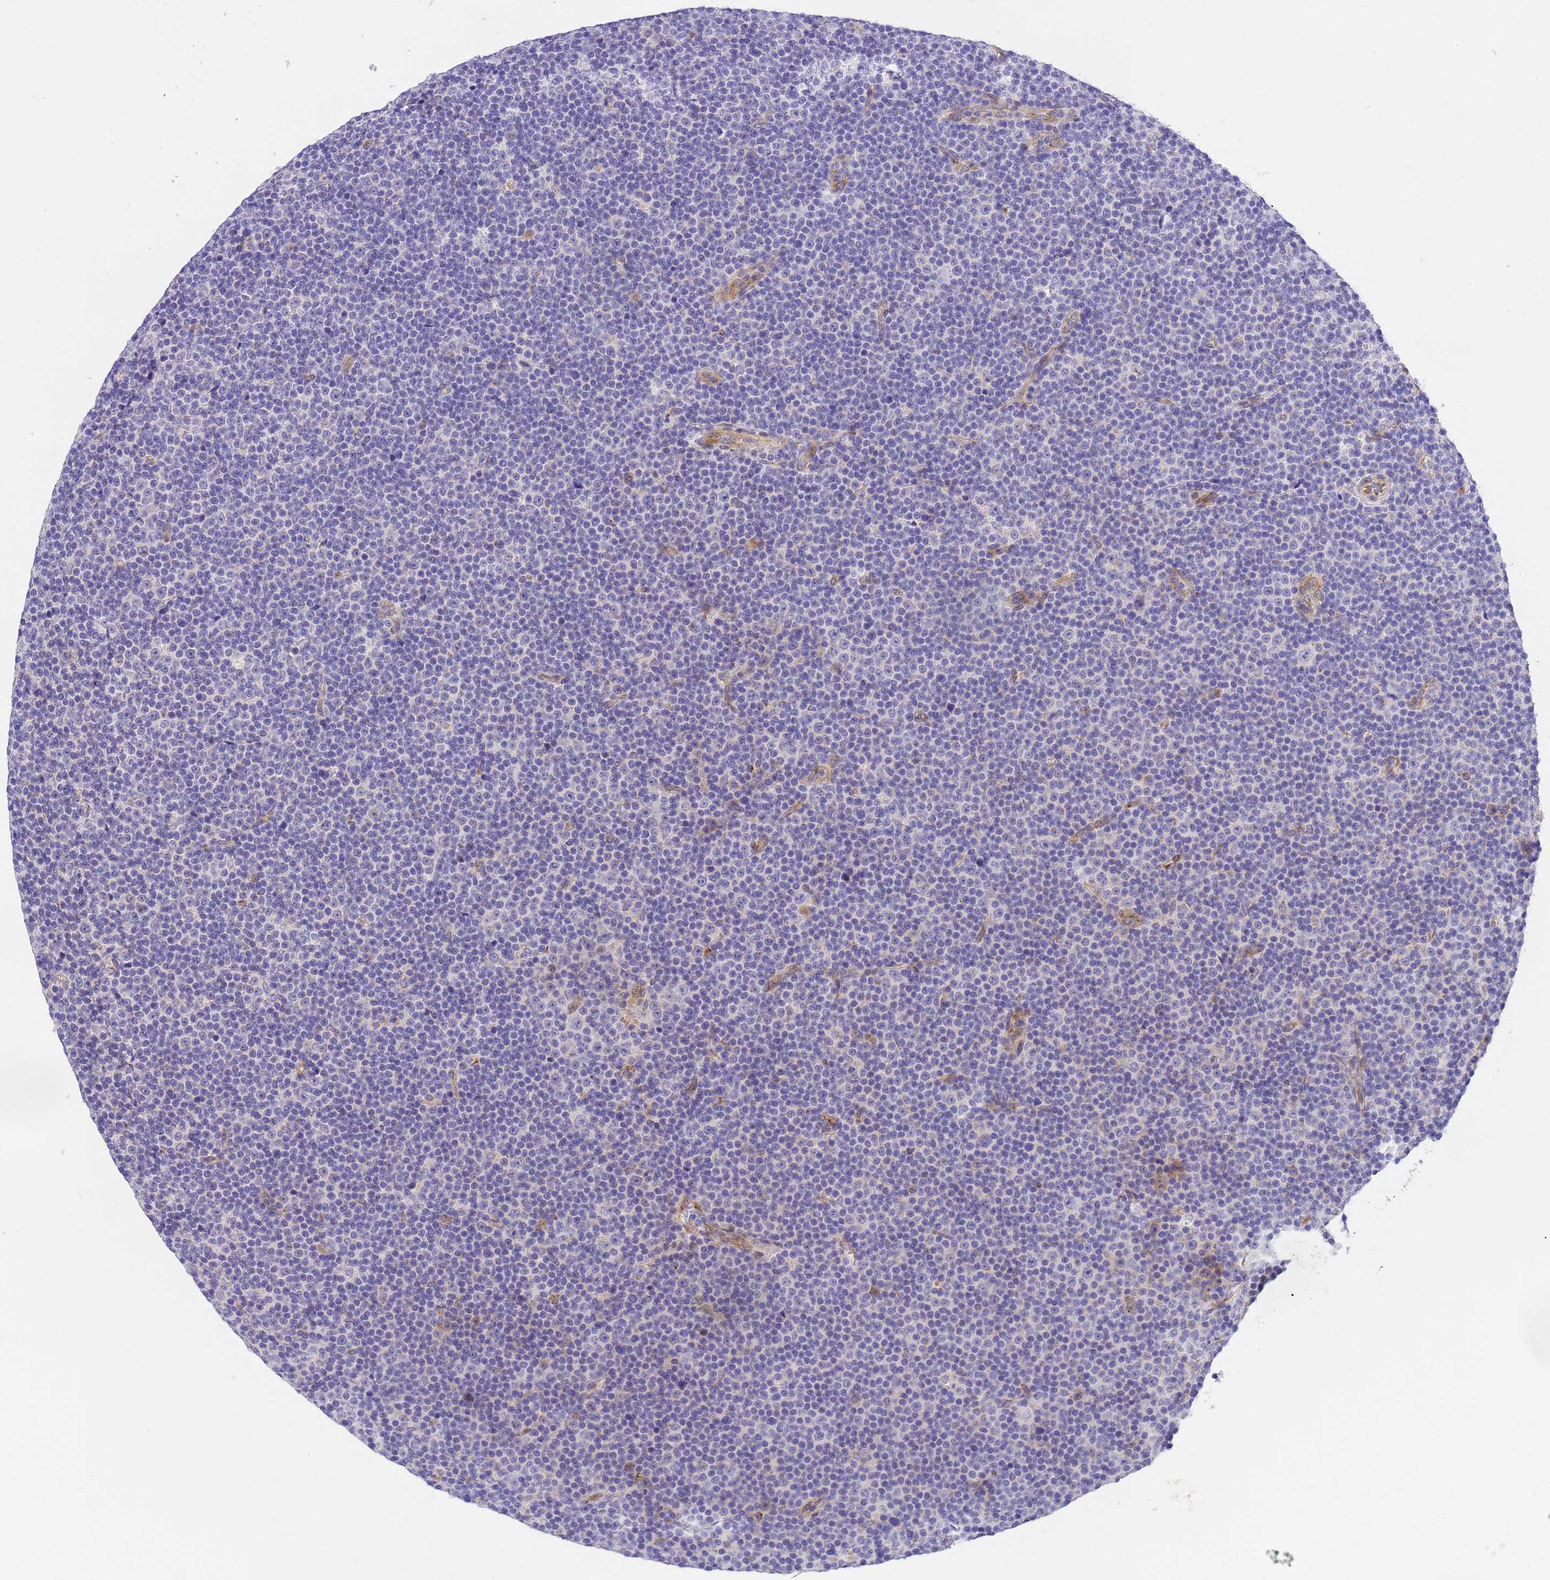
{"staining": {"intensity": "negative", "quantity": "none", "location": "none"}, "tissue": "lymphoma", "cell_type": "Tumor cells", "image_type": "cancer", "snomed": [{"axis": "morphology", "description": "Malignant lymphoma, non-Hodgkin's type, Low grade"}, {"axis": "topography", "description": "Lymph node"}], "caption": "The micrograph reveals no significant expression in tumor cells of malignant lymphoma, non-Hodgkin's type (low-grade). (DAB immunohistochemistry, high magnification).", "gene": "RHBDD3", "patient": {"sex": "female", "age": 67}}